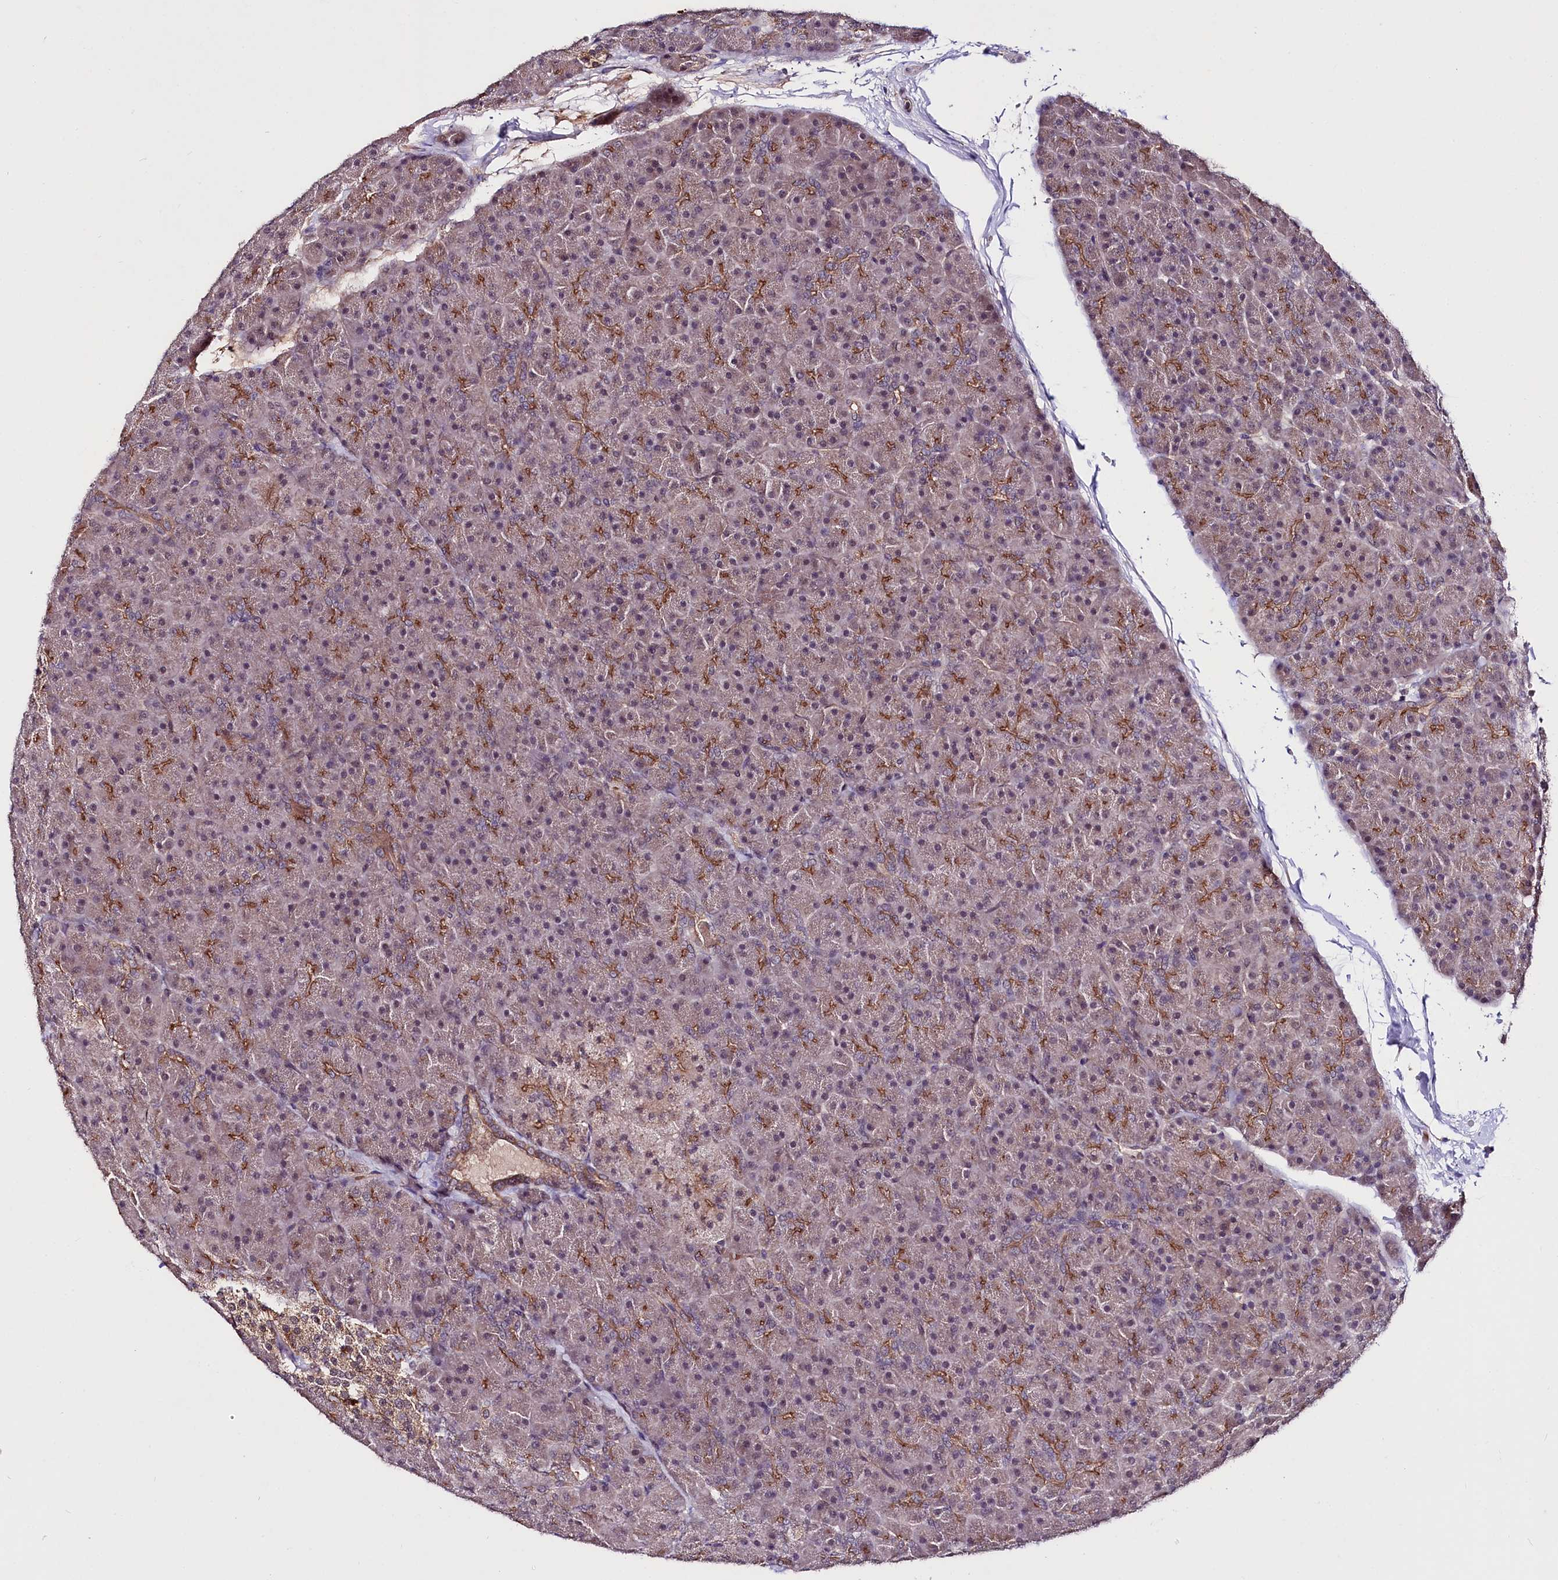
{"staining": {"intensity": "moderate", "quantity": "25%-75%", "location": "cytoplasmic/membranous"}, "tissue": "pancreas", "cell_type": "Exocrine glandular cells", "image_type": "normal", "snomed": [{"axis": "morphology", "description": "Normal tissue, NOS"}, {"axis": "topography", "description": "Pancreas"}], "caption": "Immunohistochemistry histopathology image of unremarkable pancreas: pancreas stained using immunohistochemistry displays medium levels of moderate protein expression localized specifically in the cytoplasmic/membranous of exocrine glandular cells, appearing as a cytoplasmic/membranous brown color.", "gene": "TAFAZZIN", "patient": {"sex": "male", "age": 36}}